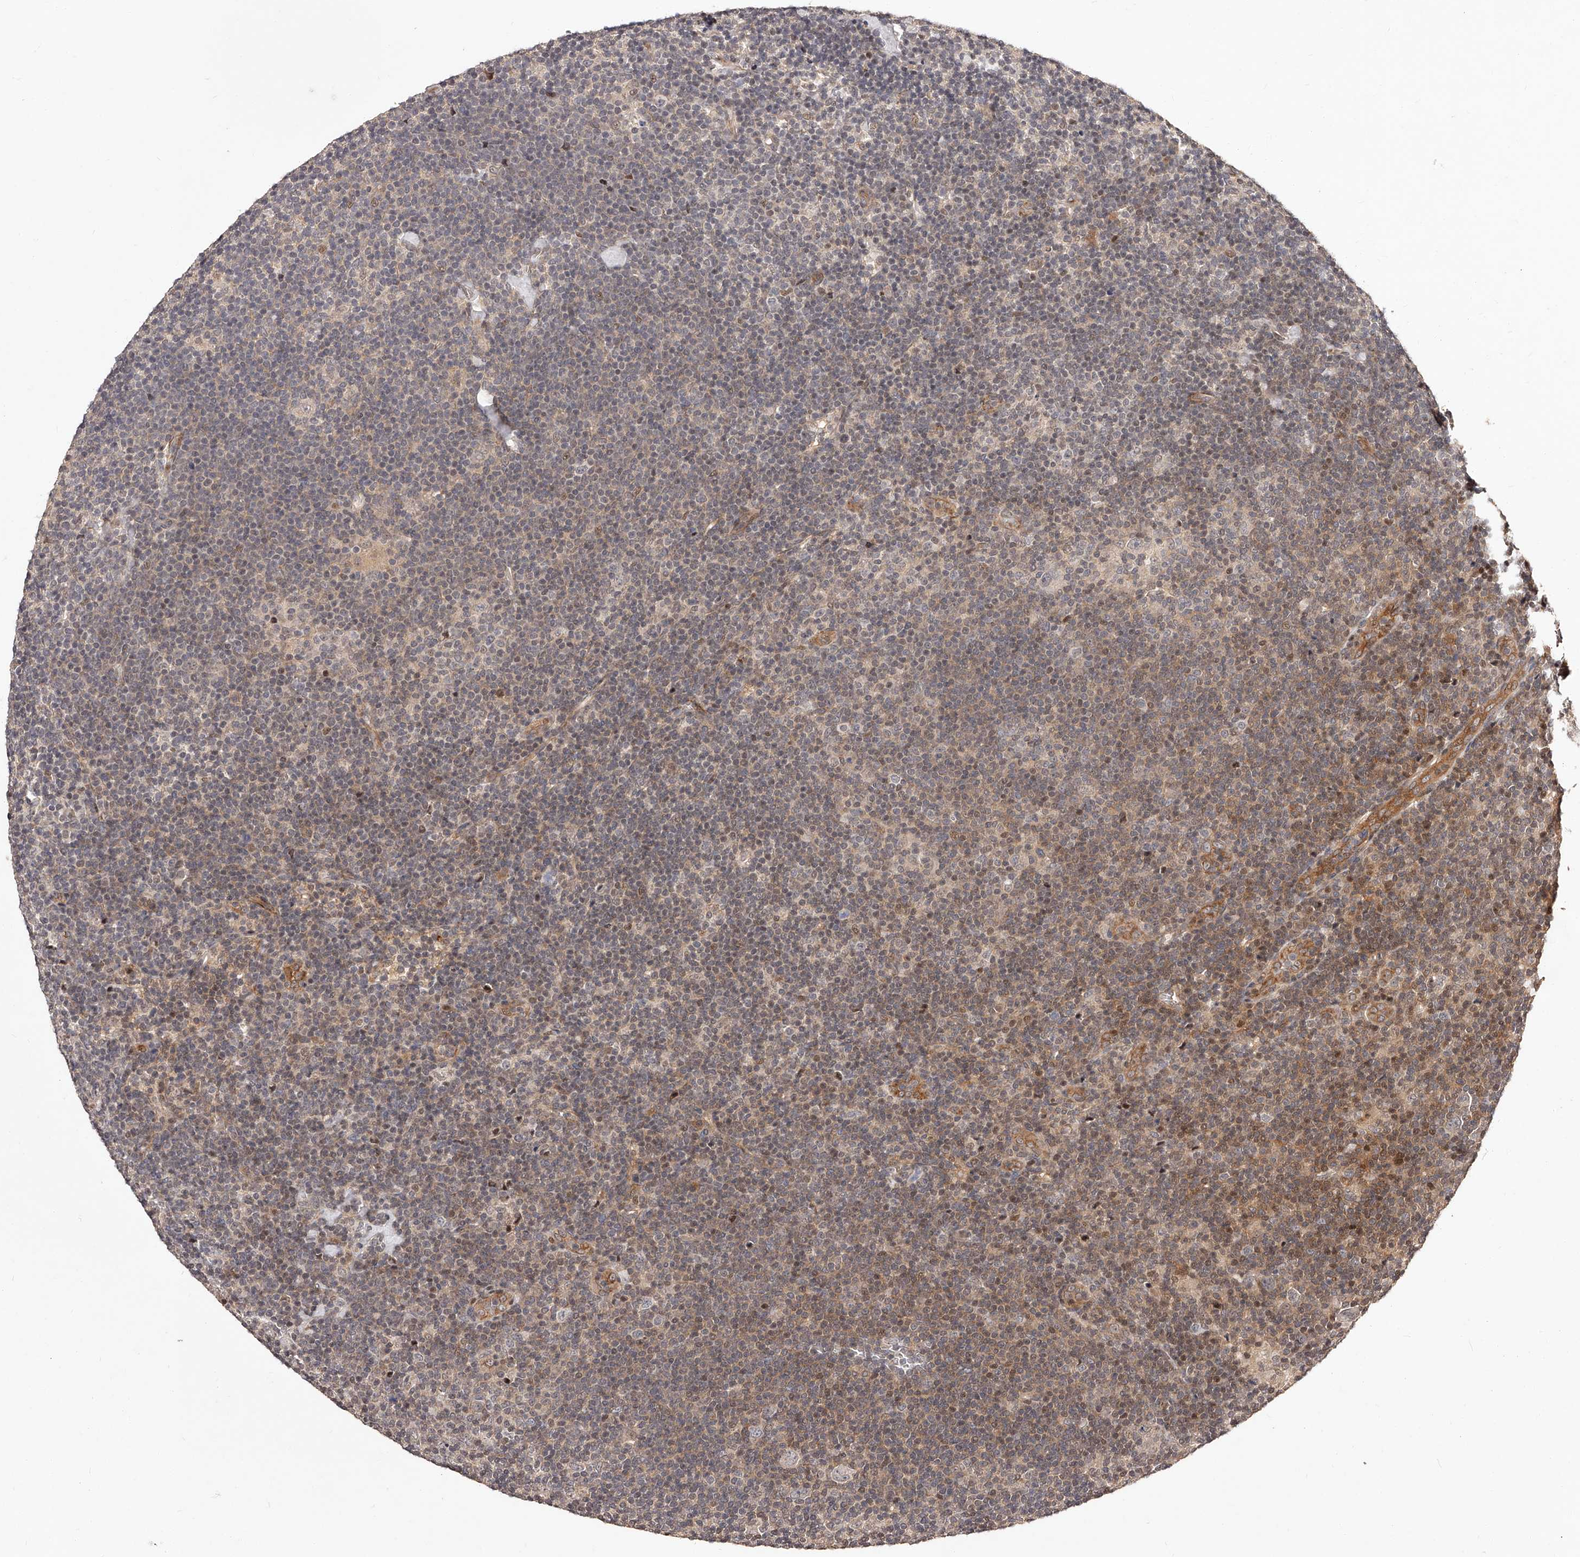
{"staining": {"intensity": "negative", "quantity": "none", "location": "none"}, "tissue": "lymphoma", "cell_type": "Tumor cells", "image_type": "cancer", "snomed": [{"axis": "morphology", "description": "Hodgkin's disease, NOS"}, {"axis": "topography", "description": "Lymph node"}], "caption": "This is a photomicrograph of immunohistochemistry (IHC) staining of Hodgkin's disease, which shows no staining in tumor cells.", "gene": "CUL7", "patient": {"sex": "female", "age": 57}}